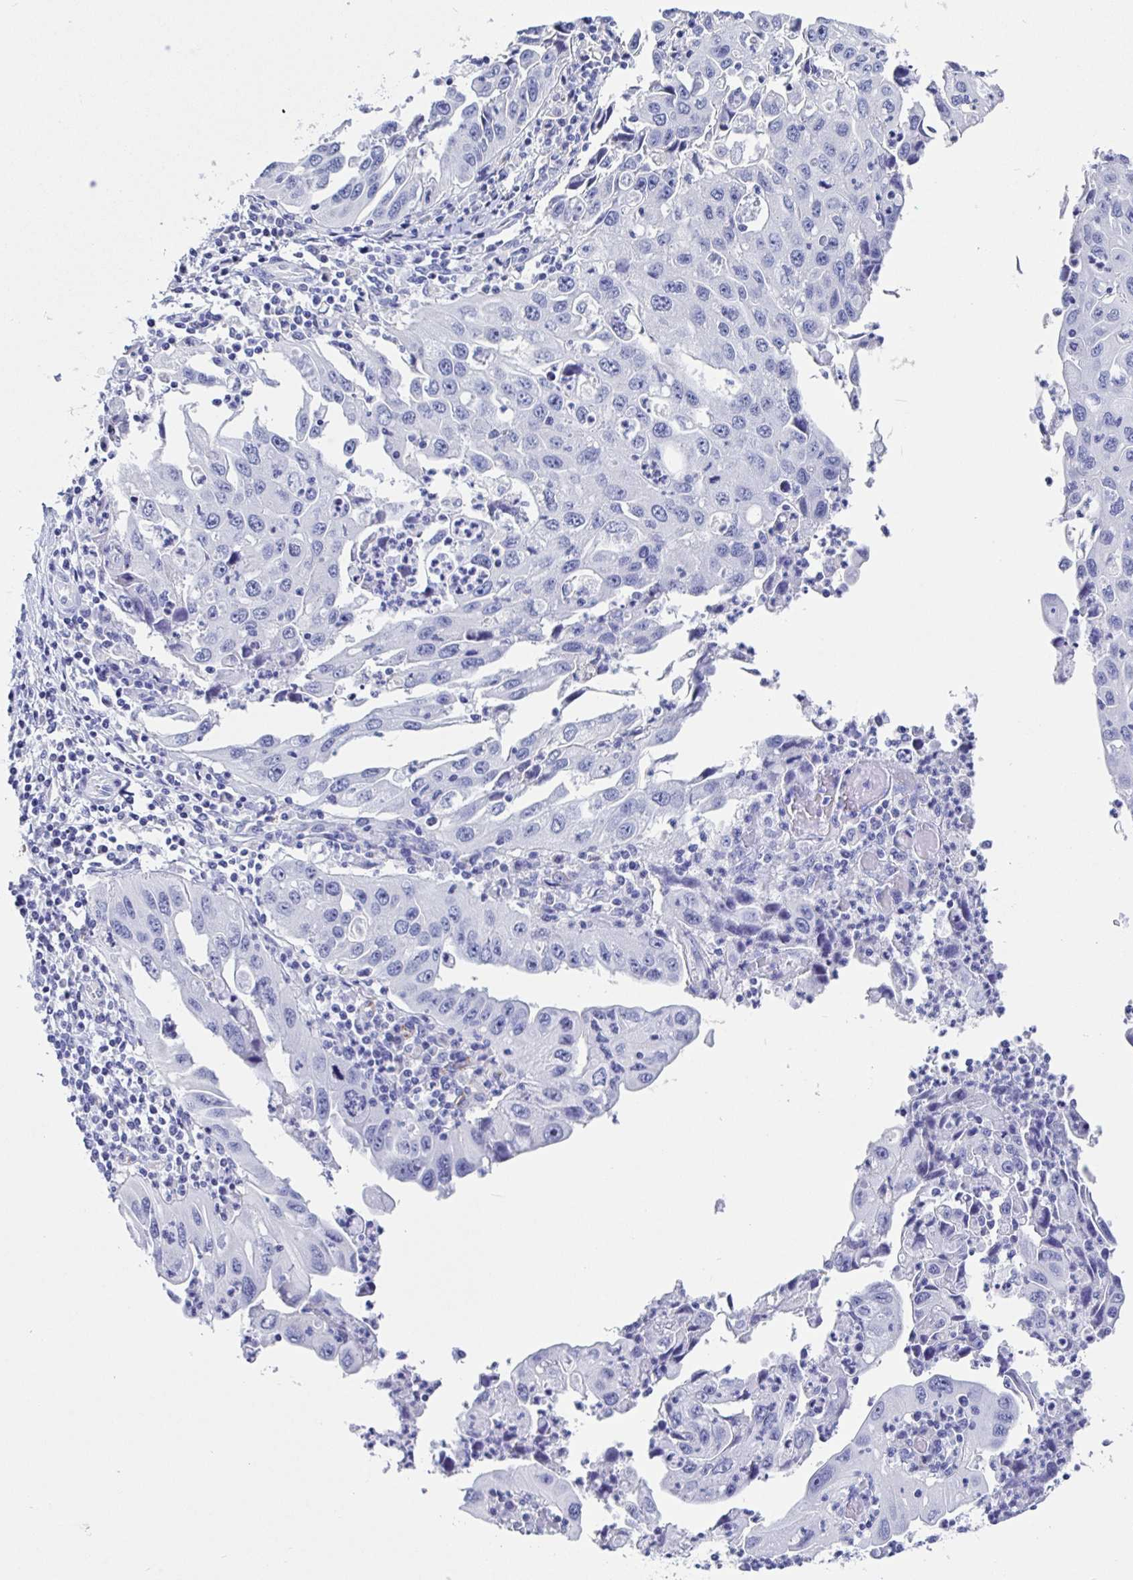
{"staining": {"intensity": "negative", "quantity": "none", "location": "none"}, "tissue": "endometrial cancer", "cell_type": "Tumor cells", "image_type": "cancer", "snomed": [{"axis": "morphology", "description": "Adenocarcinoma, NOS"}, {"axis": "topography", "description": "Uterus"}], "caption": "The immunohistochemistry (IHC) image has no significant positivity in tumor cells of adenocarcinoma (endometrial) tissue.", "gene": "MAOA", "patient": {"sex": "female", "age": 62}}